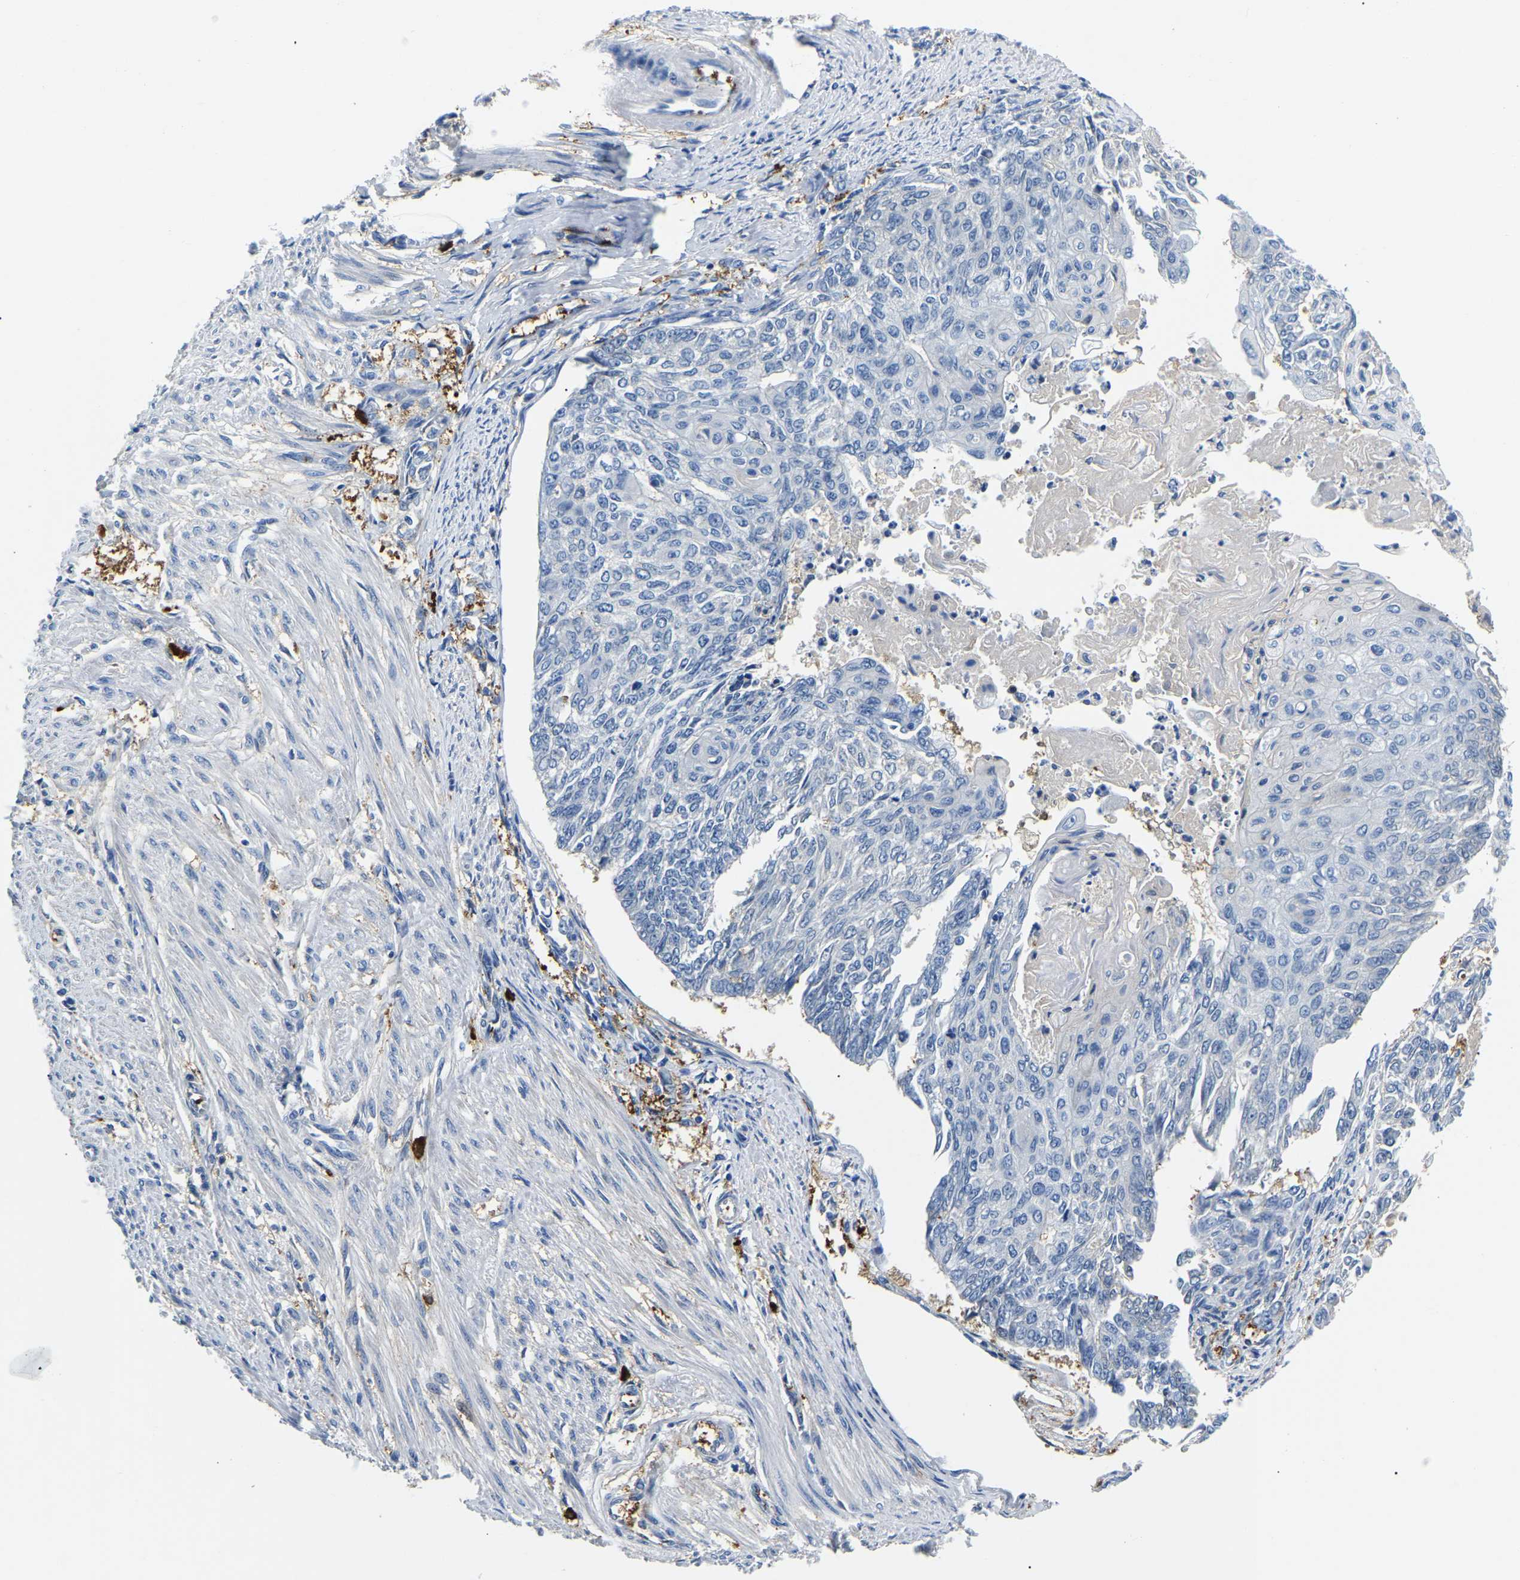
{"staining": {"intensity": "negative", "quantity": "none", "location": "none"}, "tissue": "endometrial cancer", "cell_type": "Tumor cells", "image_type": "cancer", "snomed": [{"axis": "morphology", "description": "Adenocarcinoma, NOS"}, {"axis": "topography", "description": "Endometrium"}], "caption": "Endometrial adenocarcinoma was stained to show a protein in brown. There is no significant staining in tumor cells.", "gene": "DUSP8", "patient": {"sex": "female", "age": 32}}